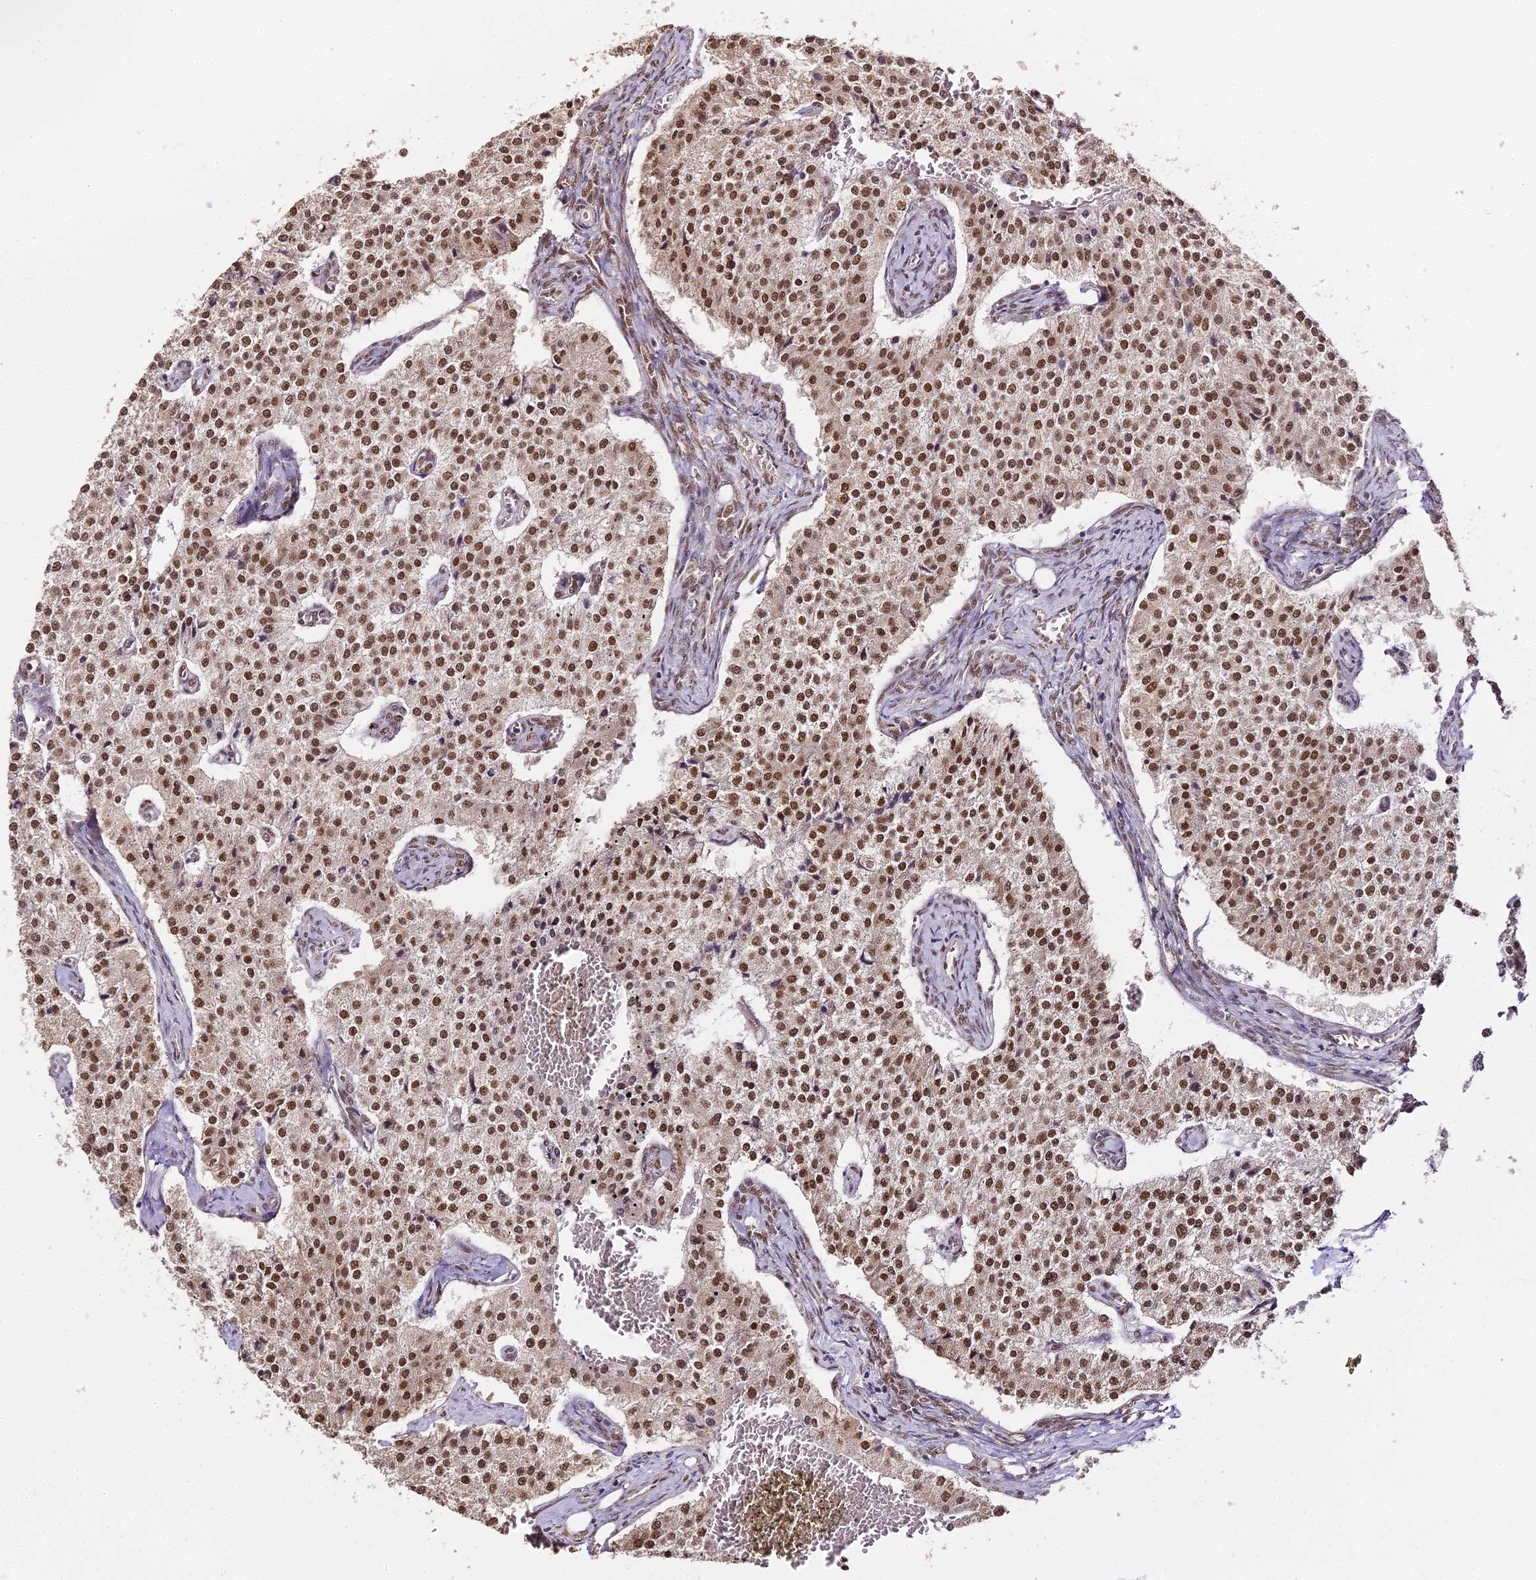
{"staining": {"intensity": "strong", "quantity": ">75%", "location": "nuclear"}, "tissue": "carcinoid", "cell_type": "Tumor cells", "image_type": "cancer", "snomed": [{"axis": "morphology", "description": "Carcinoid, malignant, NOS"}, {"axis": "topography", "description": "Colon"}], "caption": "Immunohistochemical staining of malignant carcinoid demonstrates strong nuclear protein positivity in approximately >75% of tumor cells. The staining was performed using DAB to visualize the protein expression in brown, while the nuclei were stained in blue with hematoxylin (Magnification: 20x).", "gene": "HNRNPA1", "patient": {"sex": "female", "age": 52}}